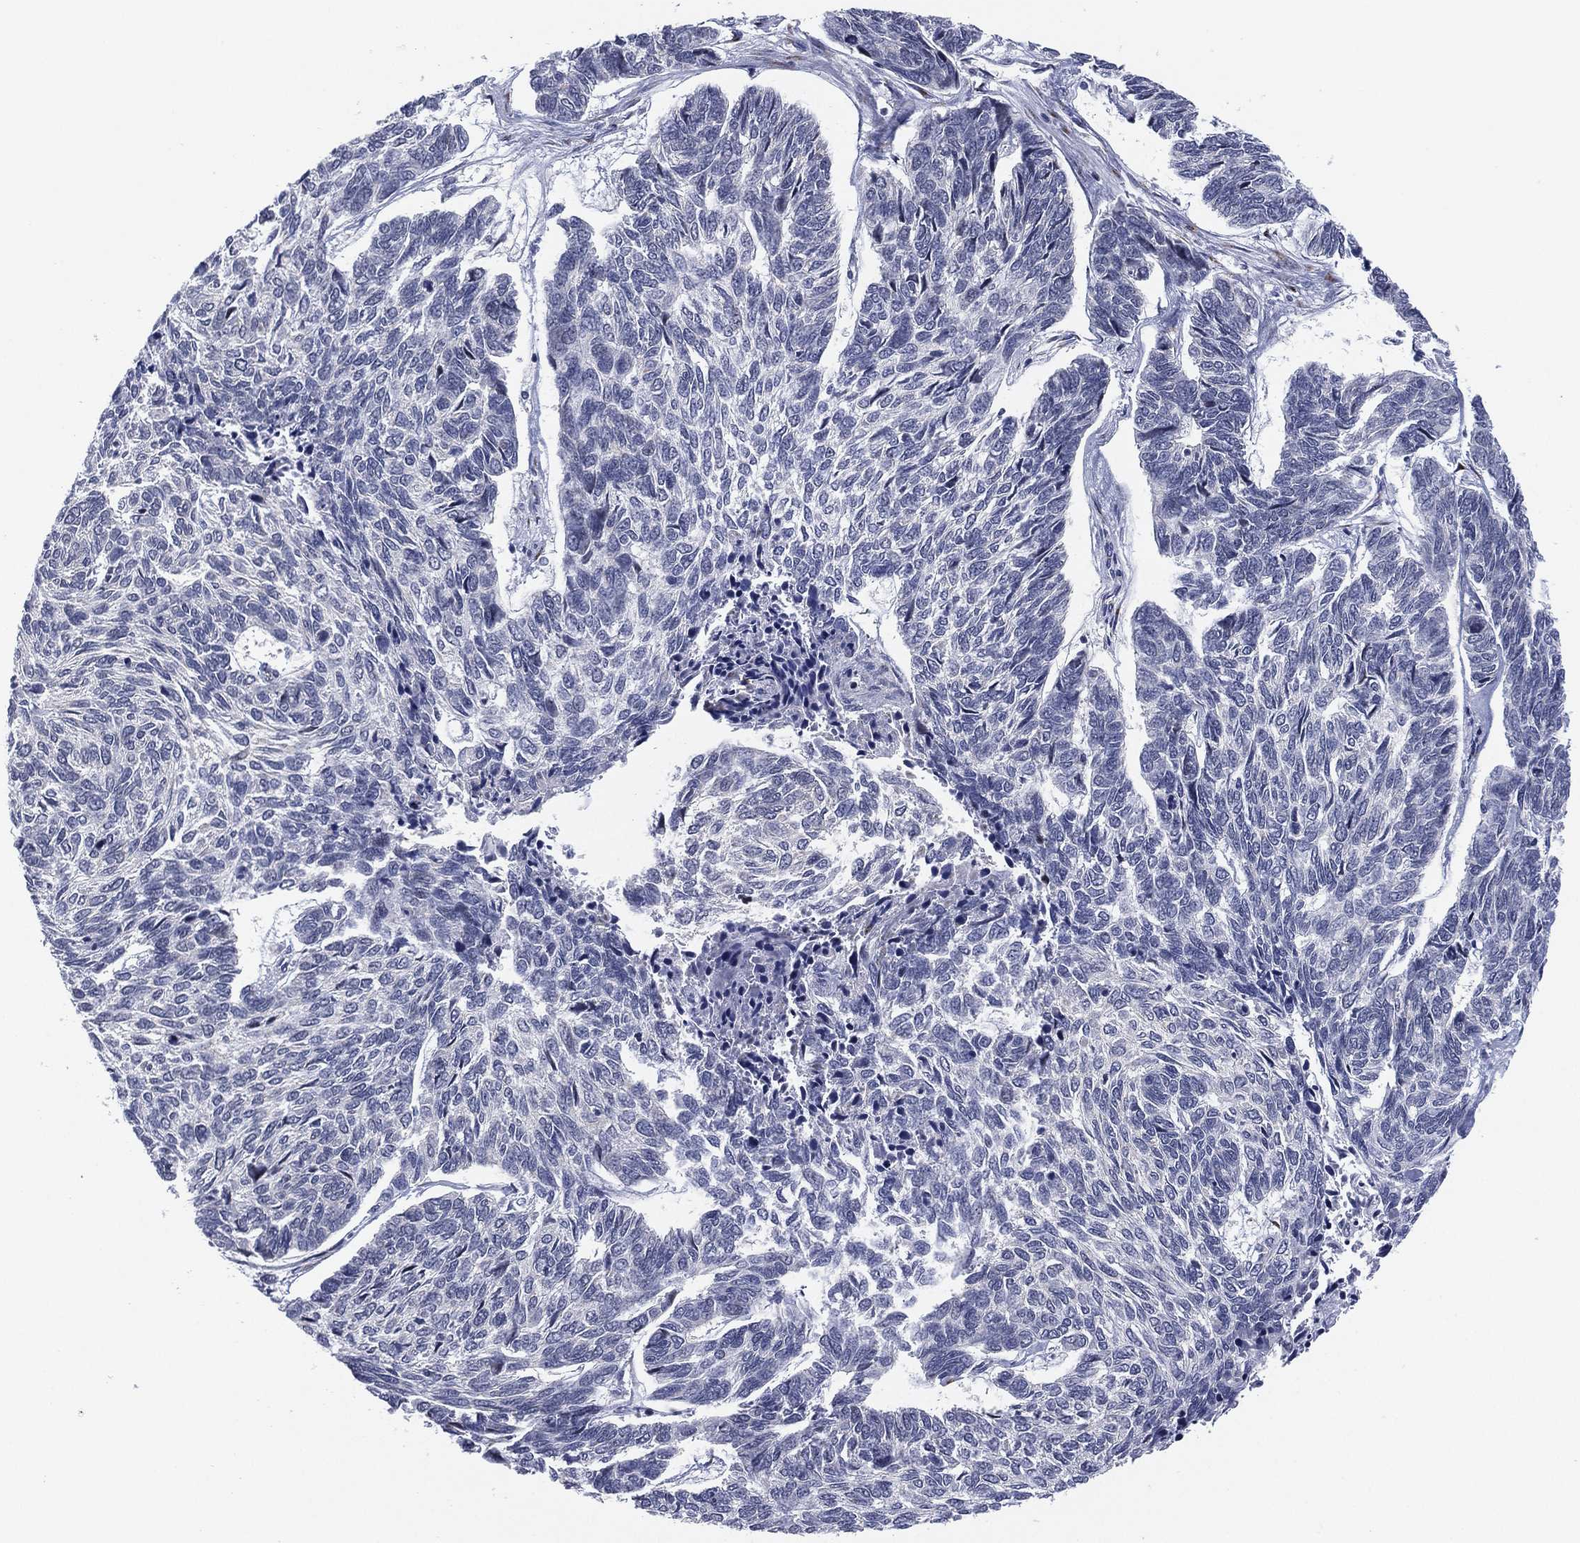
{"staining": {"intensity": "negative", "quantity": "none", "location": "none"}, "tissue": "skin cancer", "cell_type": "Tumor cells", "image_type": "cancer", "snomed": [{"axis": "morphology", "description": "Basal cell carcinoma"}, {"axis": "topography", "description": "Skin"}], "caption": "Immunohistochemistry histopathology image of human skin basal cell carcinoma stained for a protein (brown), which shows no expression in tumor cells.", "gene": "CD177", "patient": {"sex": "female", "age": 65}}